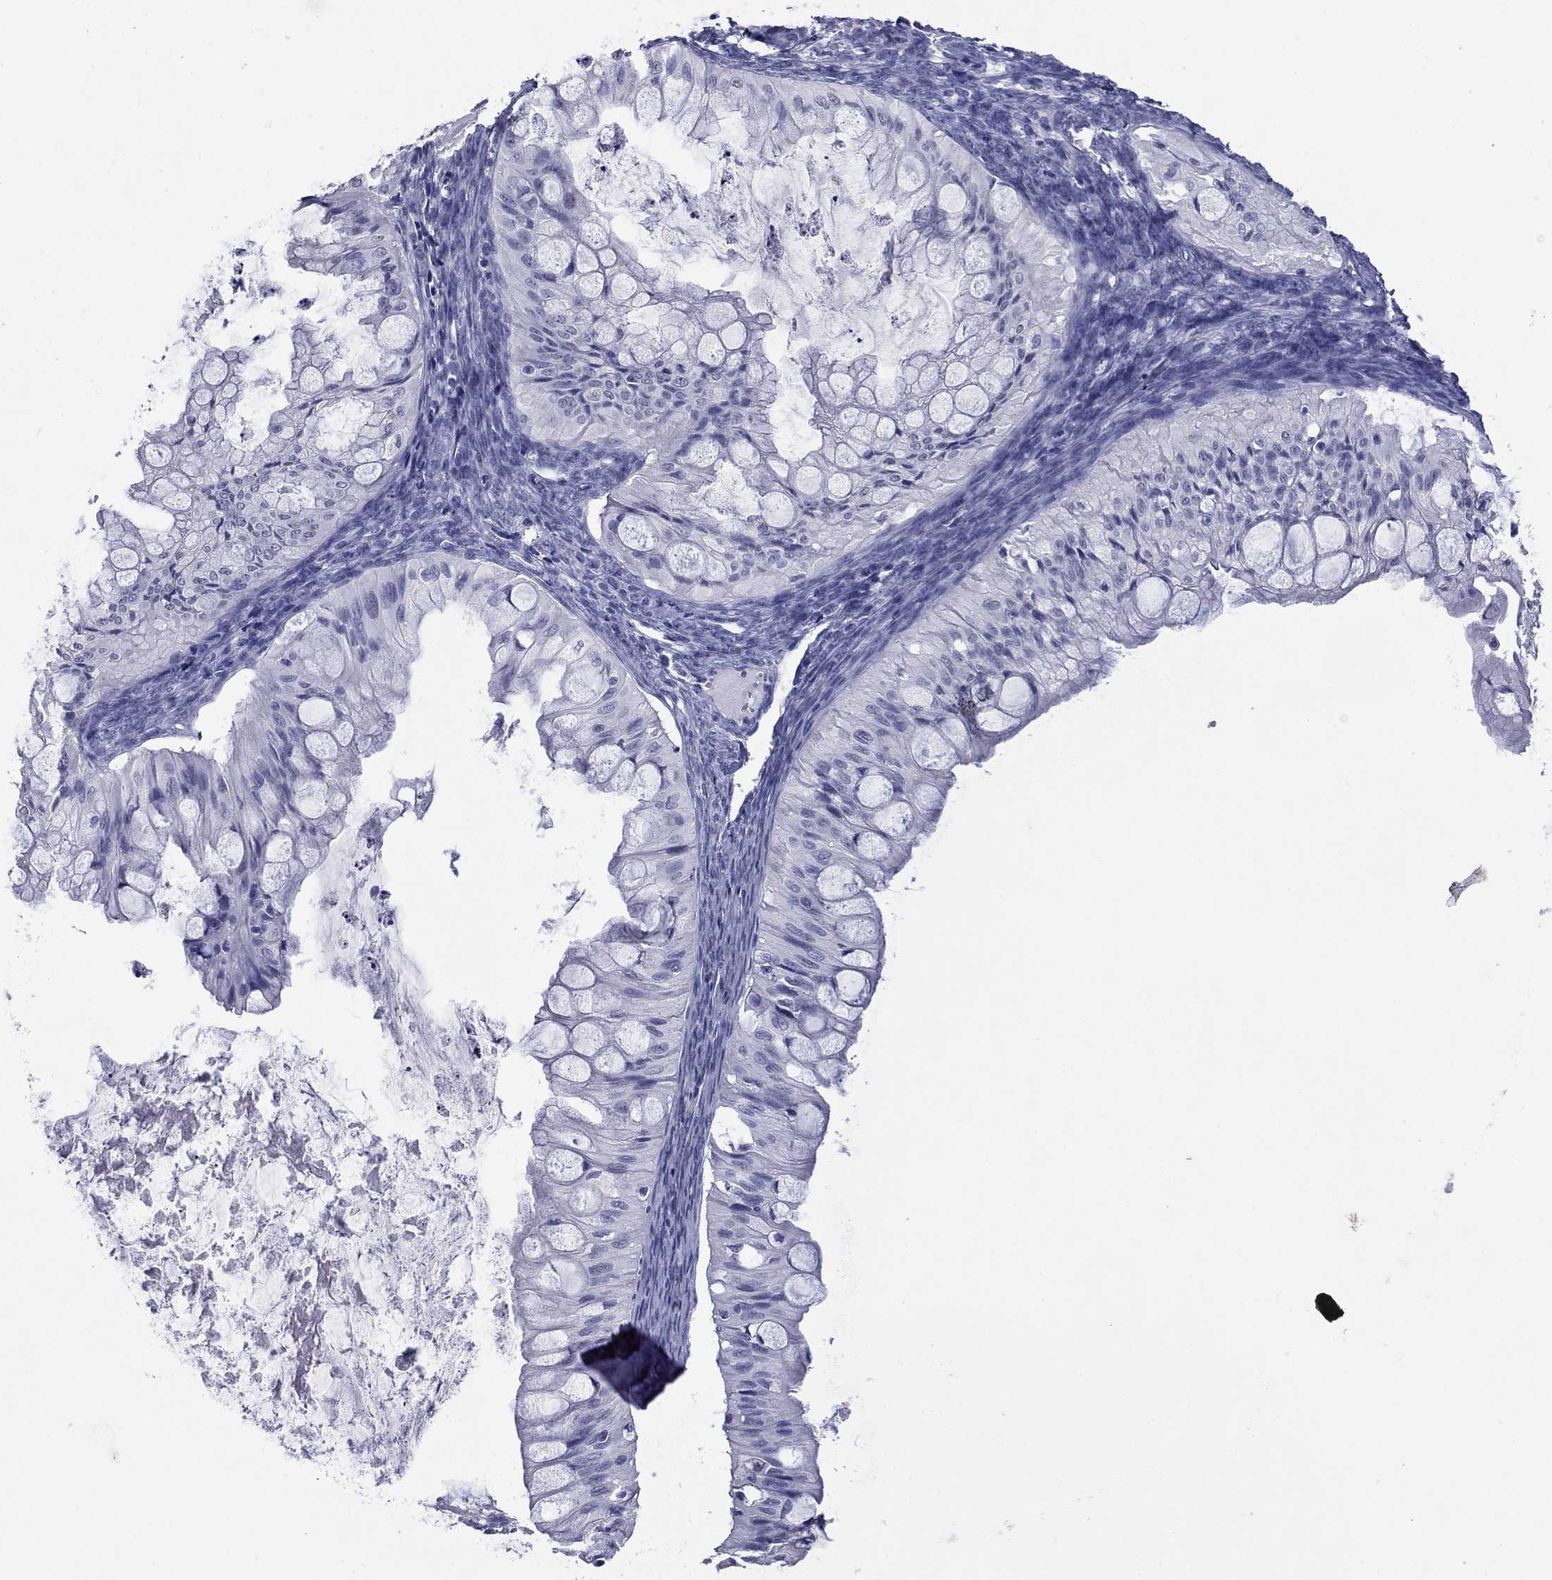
{"staining": {"intensity": "negative", "quantity": "none", "location": "none"}, "tissue": "ovarian cancer", "cell_type": "Tumor cells", "image_type": "cancer", "snomed": [{"axis": "morphology", "description": "Cystadenocarcinoma, mucinous, NOS"}, {"axis": "topography", "description": "Ovary"}], "caption": "DAB (3,3'-diaminobenzidine) immunohistochemical staining of human ovarian cancer (mucinous cystadenocarcinoma) exhibits no significant expression in tumor cells.", "gene": "HAO1", "patient": {"sex": "female", "age": 57}}